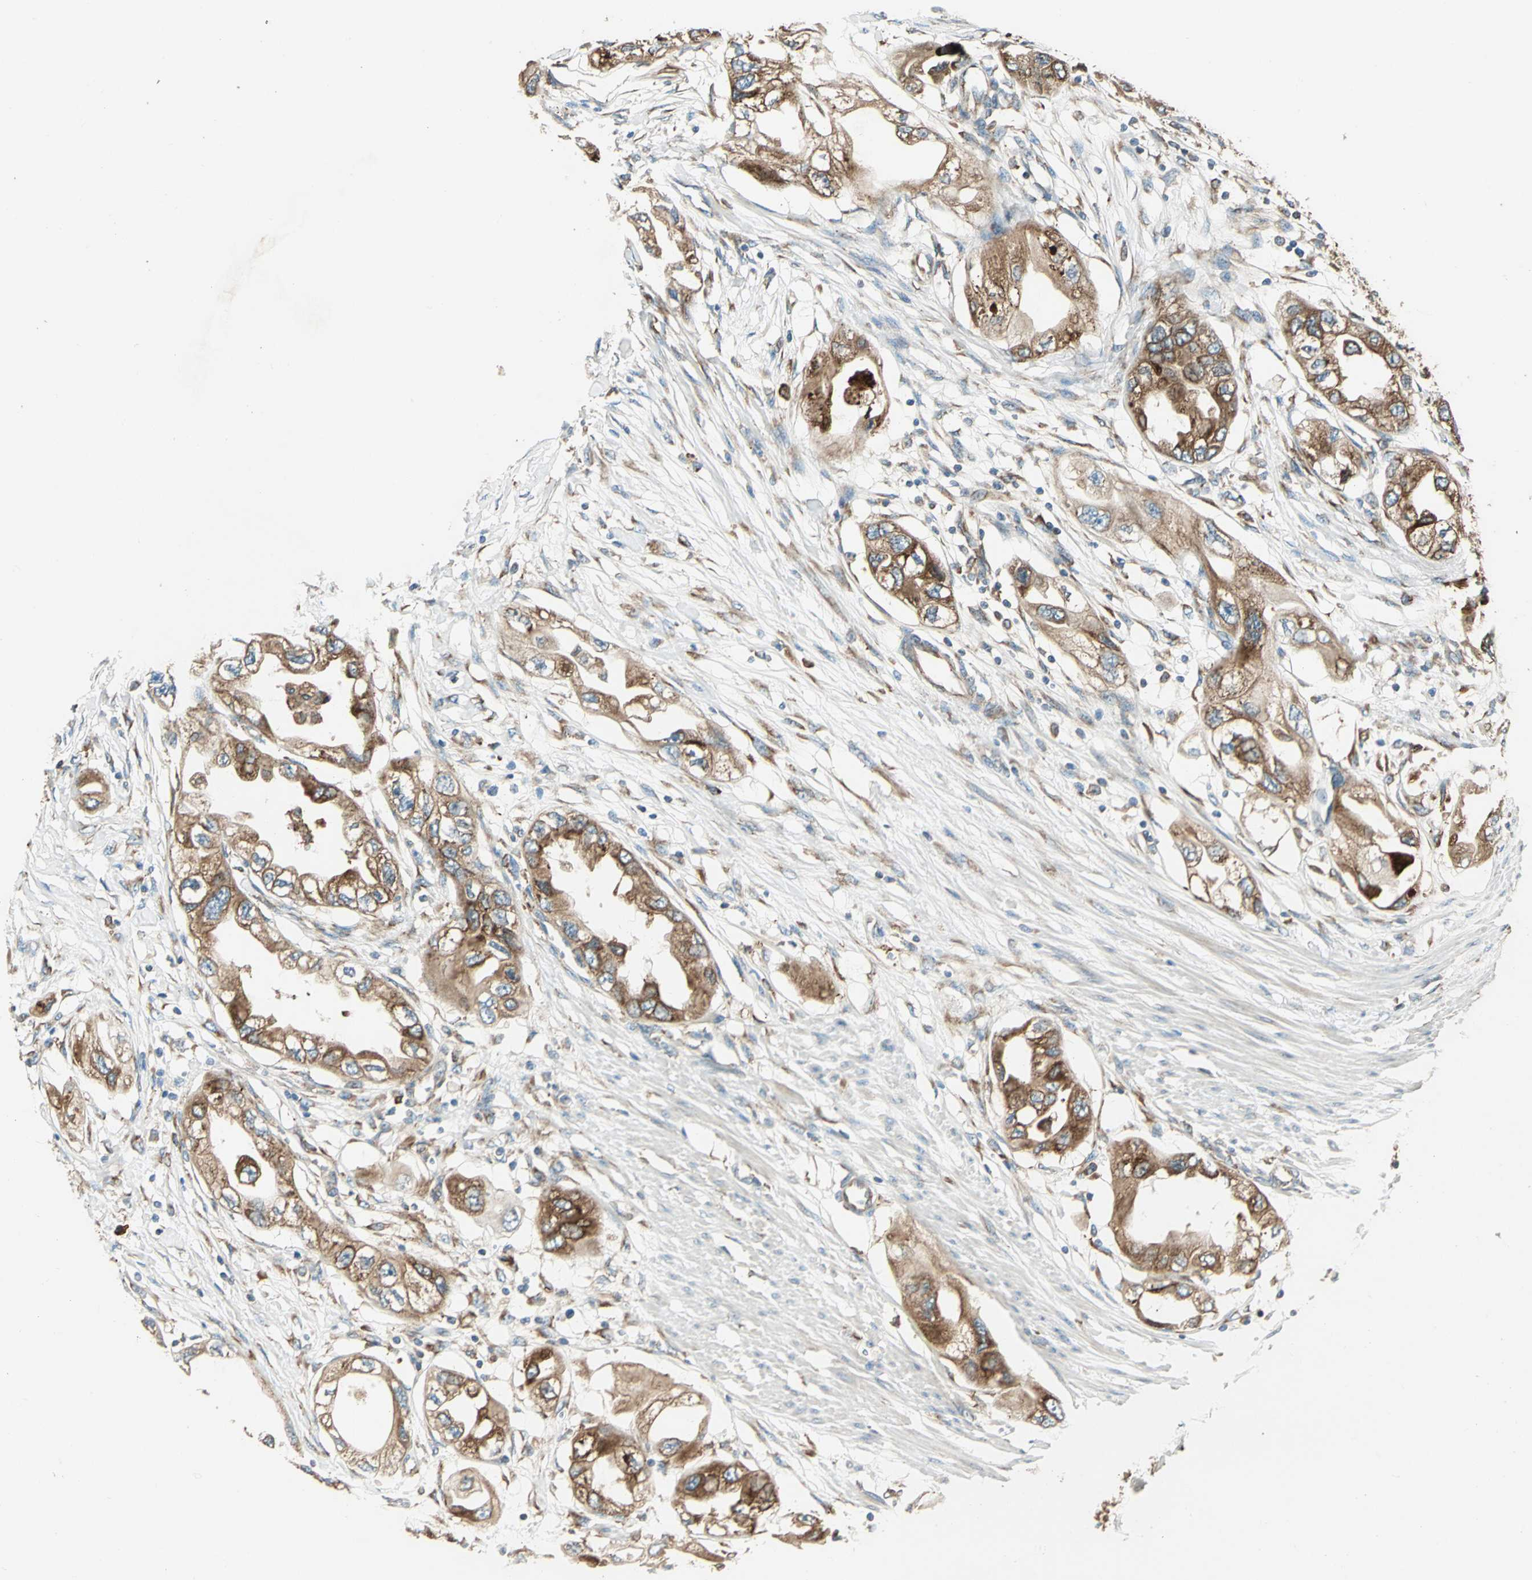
{"staining": {"intensity": "moderate", "quantity": ">75%", "location": "cytoplasmic/membranous"}, "tissue": "endometrial cancer", "cell_type": "Tumor cells", "image_type": "cancer", "snomed": [{"axis": "morphology", "description": "Adenocarcinoma, NOS"}, {"axis": "topography", "description": "Endometrium"}], "caption": "Tumor cells display medium levels of moderate cytoplasmic/membranous expression in approximately >75% of cells in endometrial adenocarcinoma.", "gene": "PDIA4", "patient": {"sex": "female", "age": 67}}